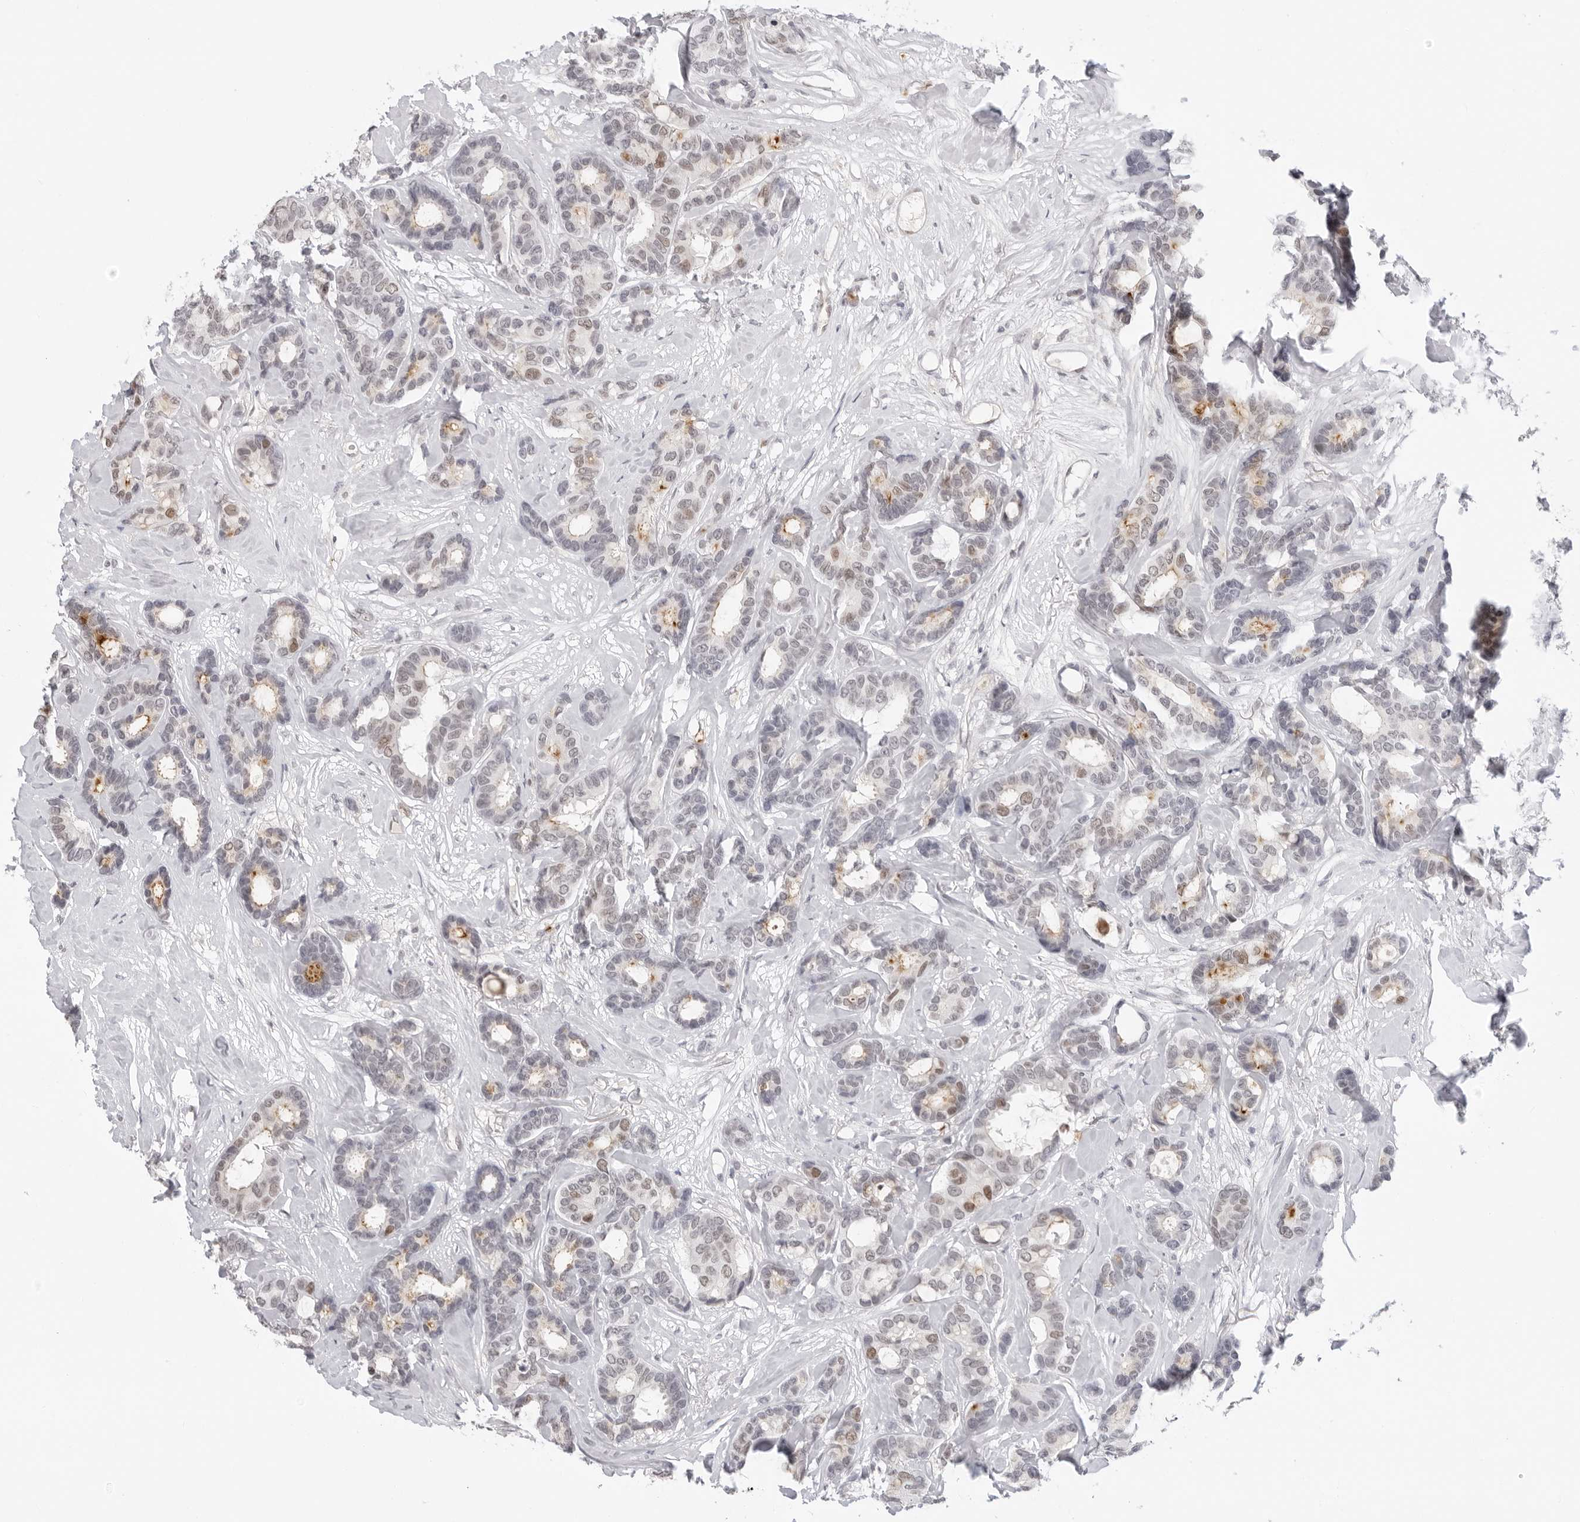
{"staining": {"intensity": "moderate", "quantity": "<25%", "location": "nuclear"}, "tissue": "breast cancer", "cell_type": "Tumor cells", "image_type": "cancer", "snomed": [{"axis": "morphology", "description": "Duct carcinoma"}, {"axis": "topography", "description": "Breast"}], "caption": "The photomicrograph reveals immunohistochemical staining of breast infiltrating ductal carcinoma. There is moderate nuclear staining is seen in approximately <25% of tumor cells.", "gene": "MSH6", "patient": {"sex": "female", "age": 87}}